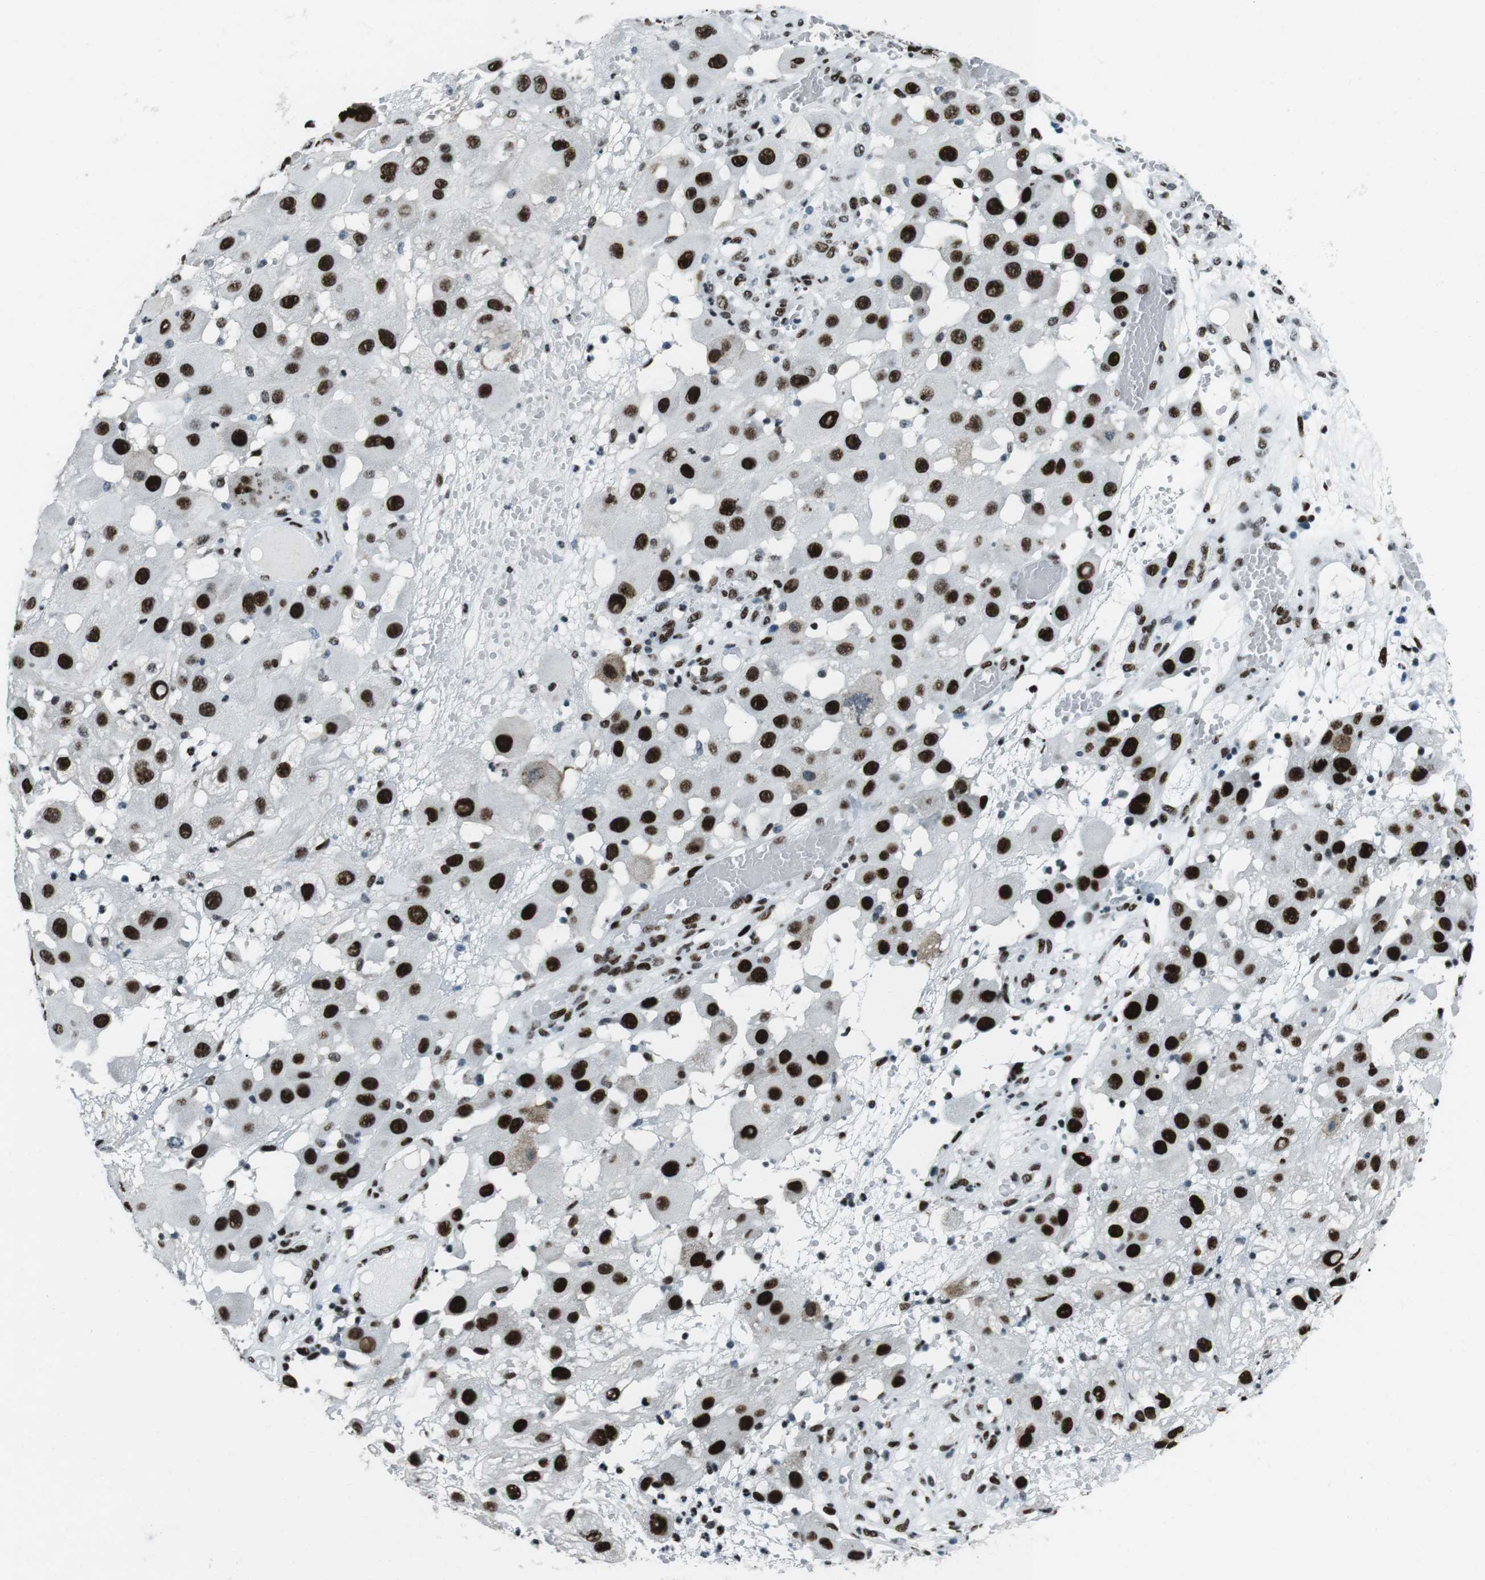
{"staining": {"intensity": "strong", "quantity": ">75%", "location": "nuclear"}, "tissue": "melanoma", "cell_type": "Tumor cells", "image_type": "cancer", "snomed": [{"axis": "morphology", "description": "Malignant melanoma, NOS"}, {"axis": "topography", "description": "Skin"}], "caption": "A high-resolution photomicrograph shows IHC staining of malignant melanoma, which demonstrates strong nuclear expression in about >75% of tumor cells.", "gene": "PML", "patient": {"sex": "female", "age": 81}}